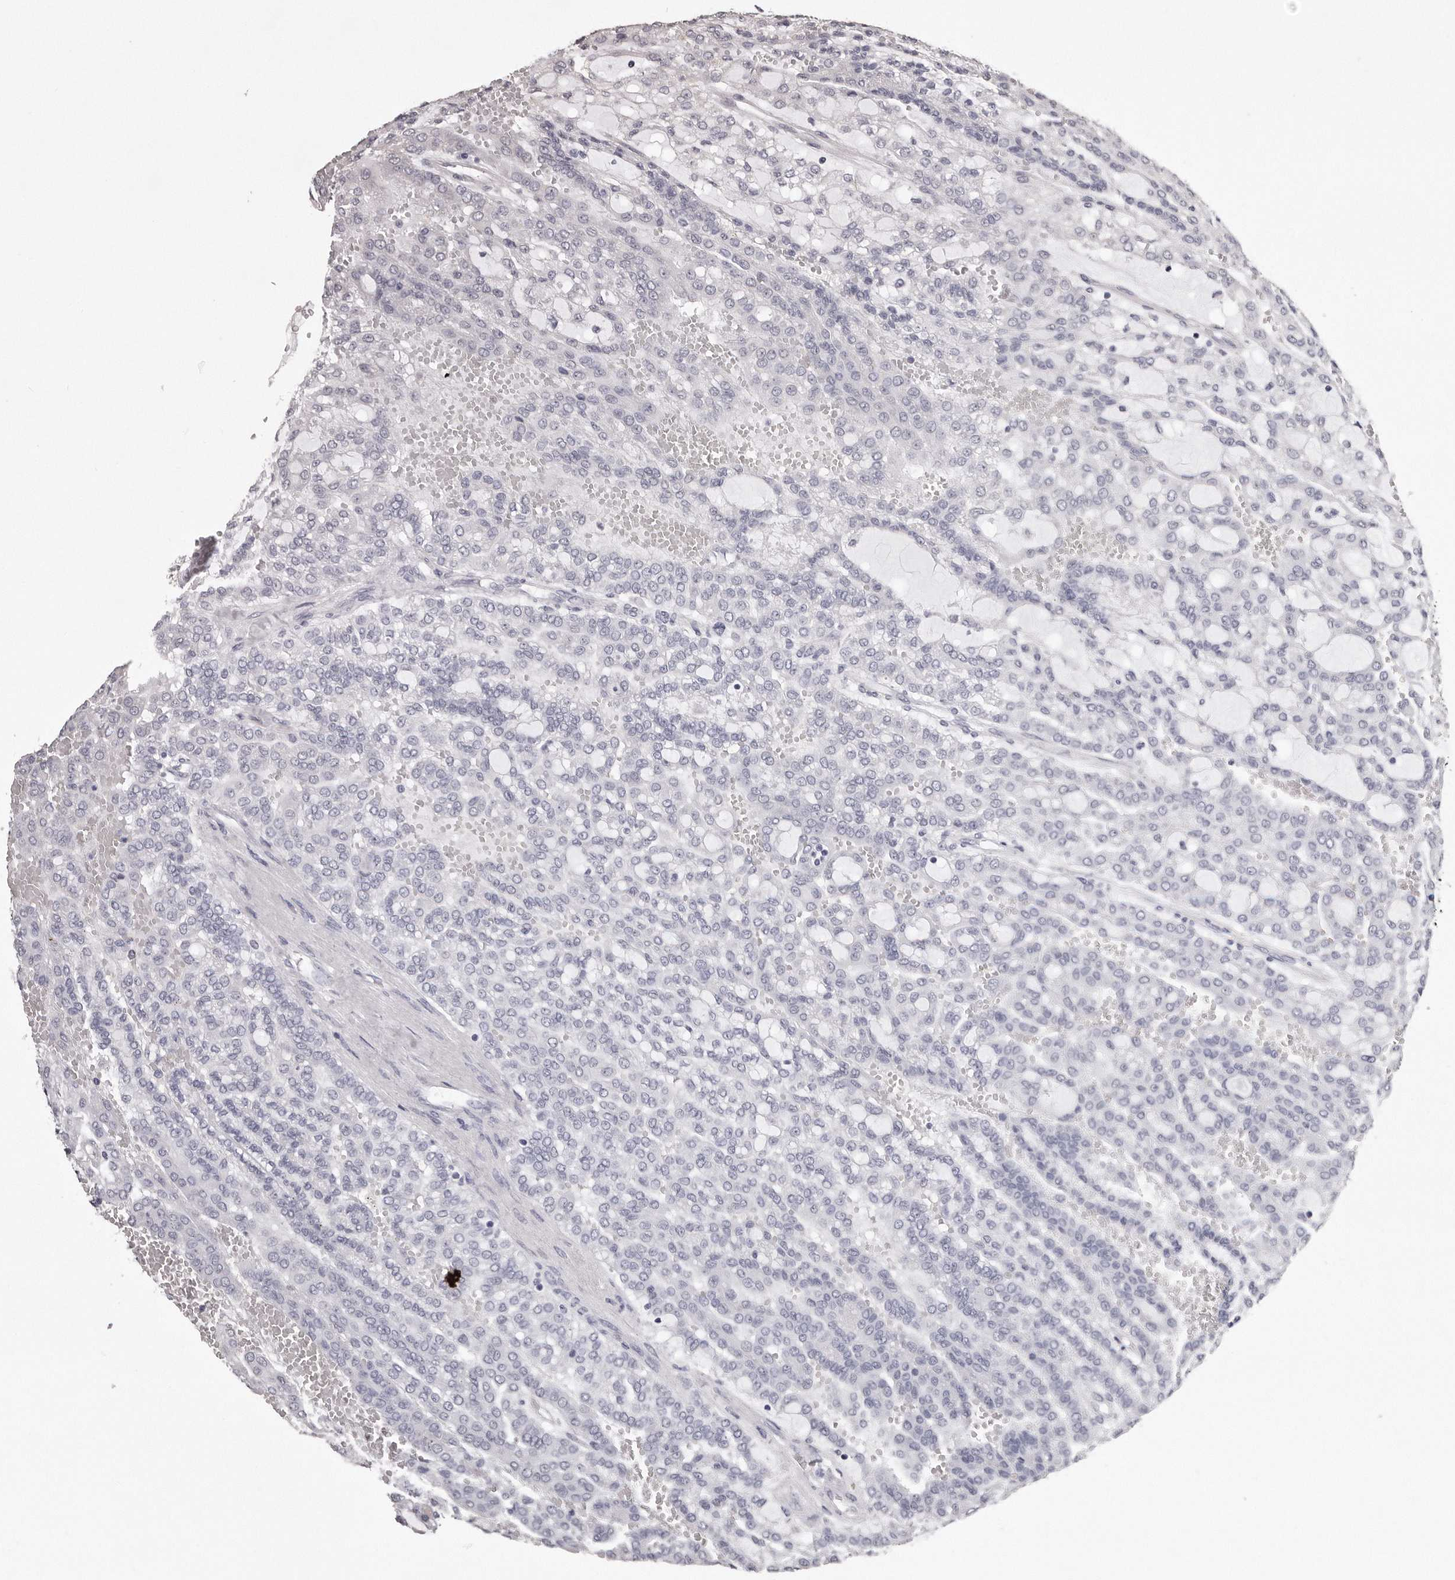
{"staining": {"intensity": "negative", "quantity": "none", "location": "none"}, "tissue": "renal cancer", "cell_type": "Tumor cells", "image_type": "cancer", "snomed": [{"axis": "morphology", "description": "Adenocarcinoma, NOS"}, {"axis": "topography", "description": "Kidney"}], "caption": "DAB (3,3'-diaminobenzidine) immunohistochemical staining of renal cancer (adenocarcinoma) exhibits no significant staining in tumor cells.", "gene": "ARMCX1", "patient": {"sex": "male", "age": 63}}